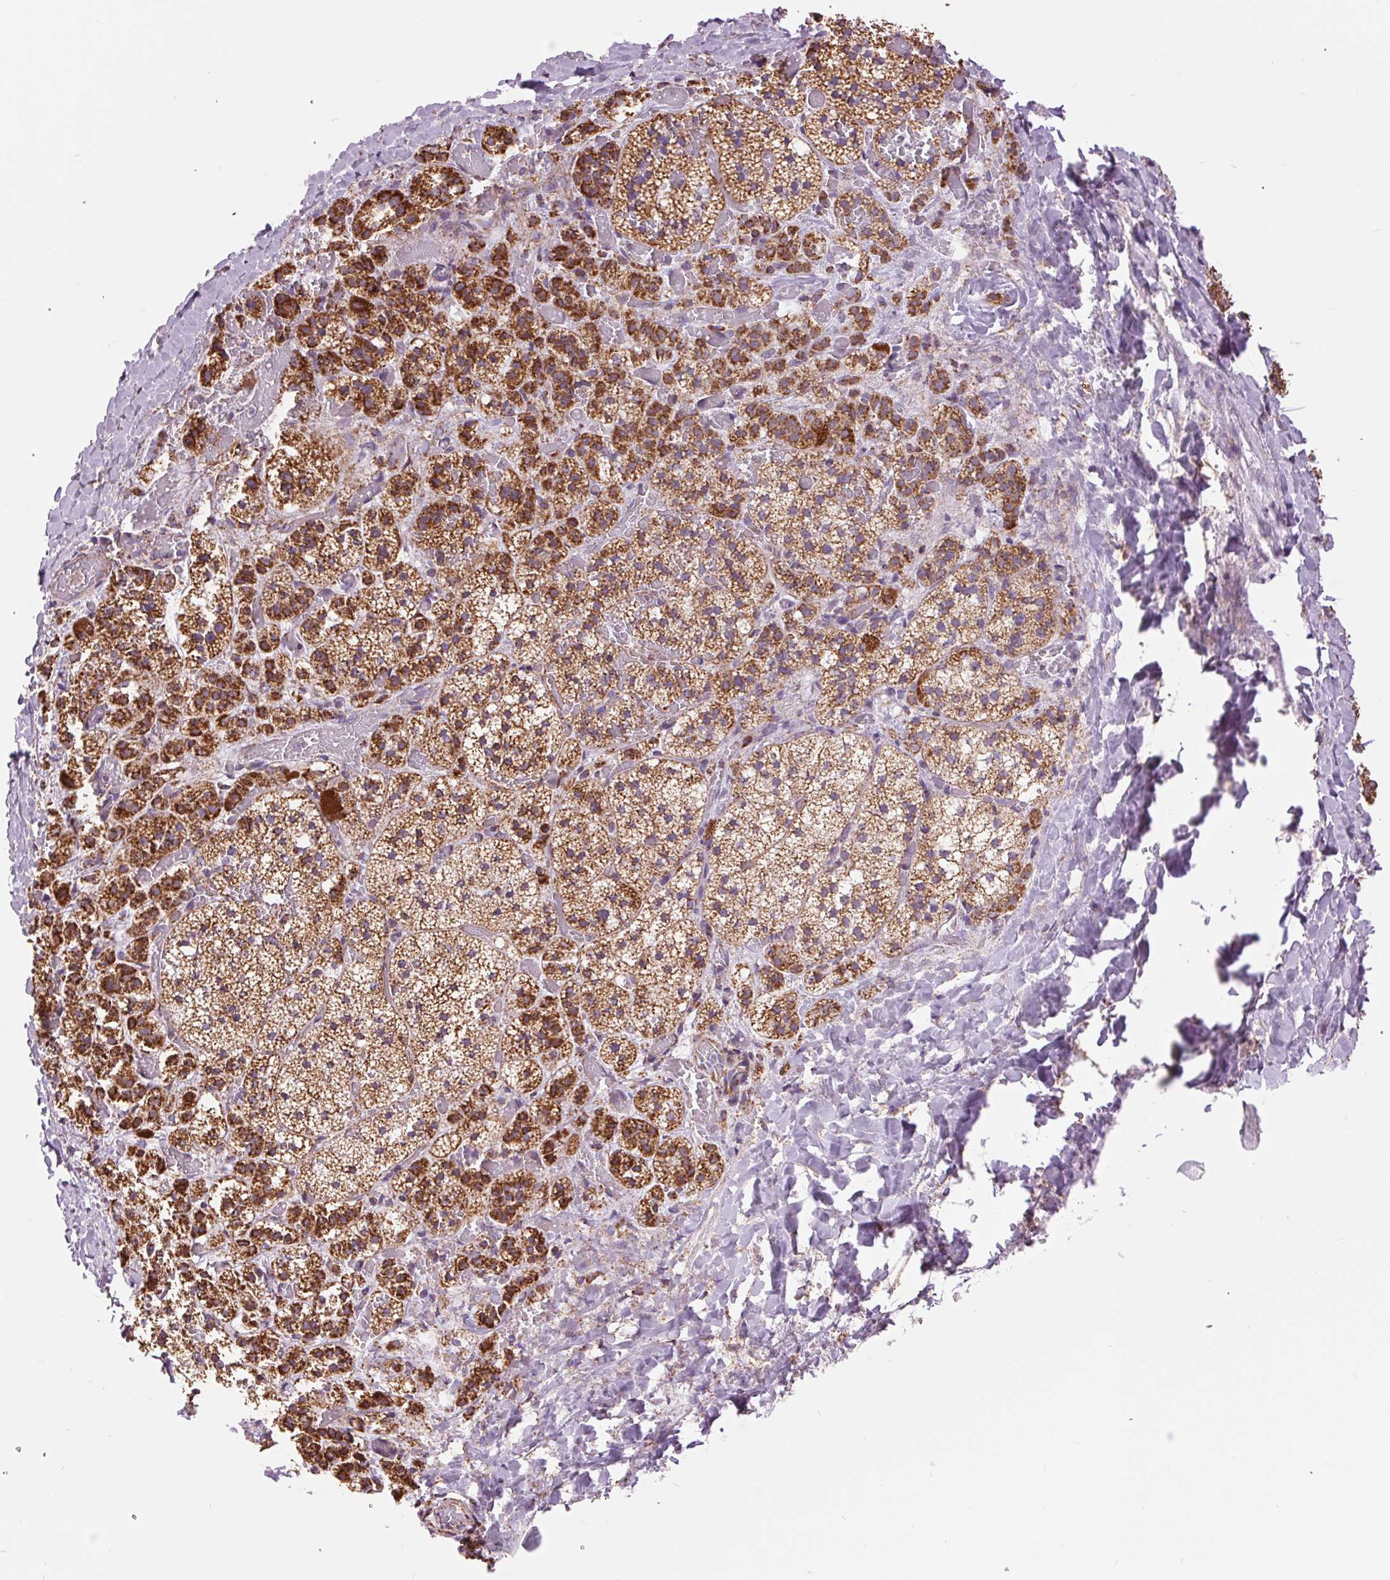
{"staining": {"intensity": "strong", "quantity": ">75%", "location": "cytoplasmic/membranous"}, "tissue": "adrenal gland", "cell_type": "Glandular cells", "image_type": "normal", "snomed": [{"axis": "morphology", "description": "Normal tissue, NOS"}, {"axis": "topography", "description": "Adrenal gland"}], "caption": "Adrenal gland stained with a brown dye demonstrates strong cytoplasmic/membranous positive positivity in approximately >75% of glandular cells.", "gene": "ATP5PB", "patient": {"sex": "male", "age": 53}}